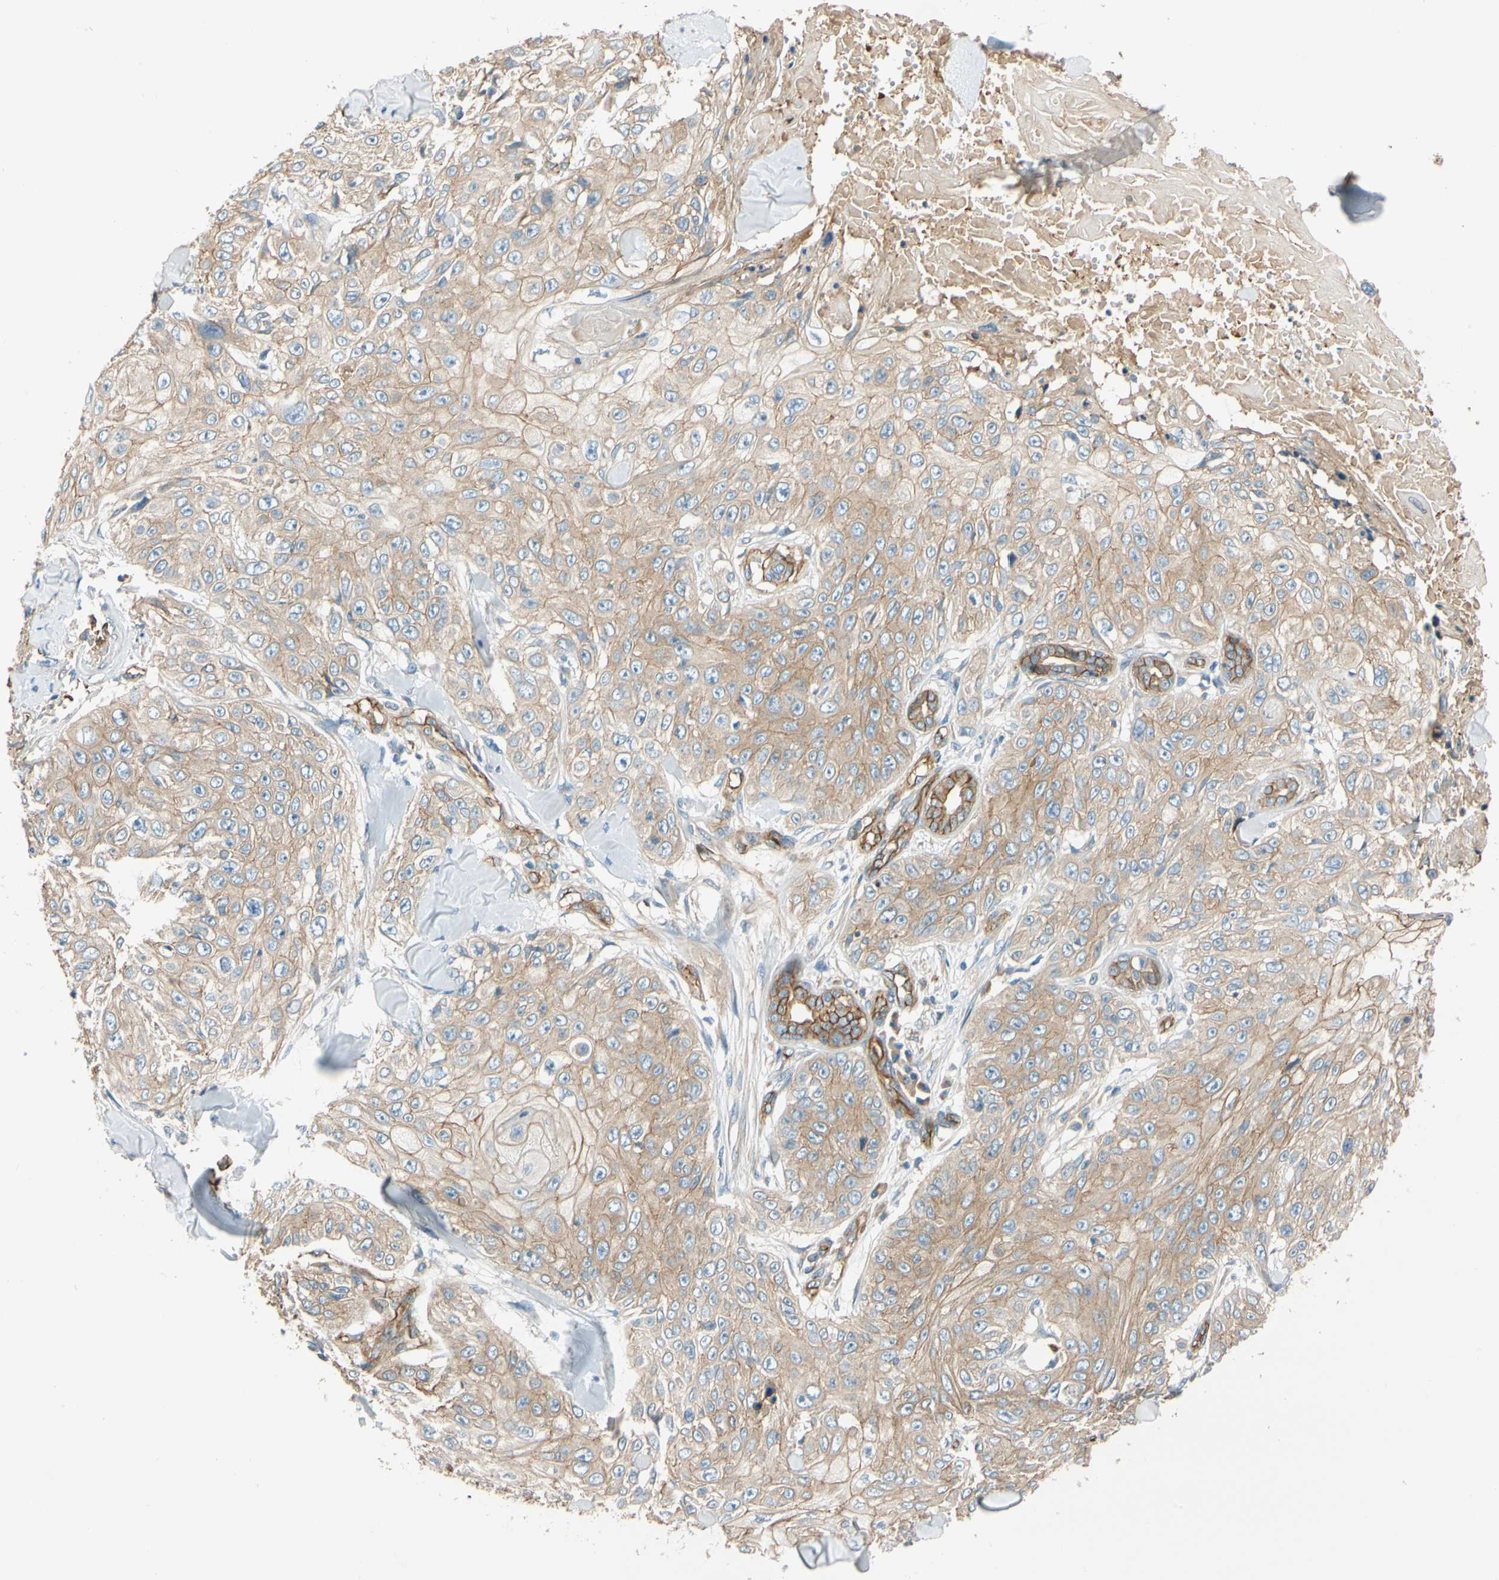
{"staining": {"intensity": "weak", "quantity": ">75%", "location": "cytoplasmic/membranous"}, "tissue": "skin cancer", "cell_type": "Tumor cells", "image_type": "cancer", "snomed": [{"axis": "morphology", "description": "Squamous cell carcinoma, NOS"}, {"axis": "topography", "description": "Skin"}], "caption": "Immunohistochemistry staining of squamous cell carcinoma (skin), which demonstrates low levels of weak cytoplasmic/membranous staining in about >75% of tumor cells indicating weak cytoplasmic/membranous protein positivity. The staining was performed using DAB (3,3'-diaminobenzidine) (brown) for protein detection and nuclei were counterstained in hematoxylin (blue).", "gene": "SPTAN1", "patient": {"sex": "male", "age": 86}}